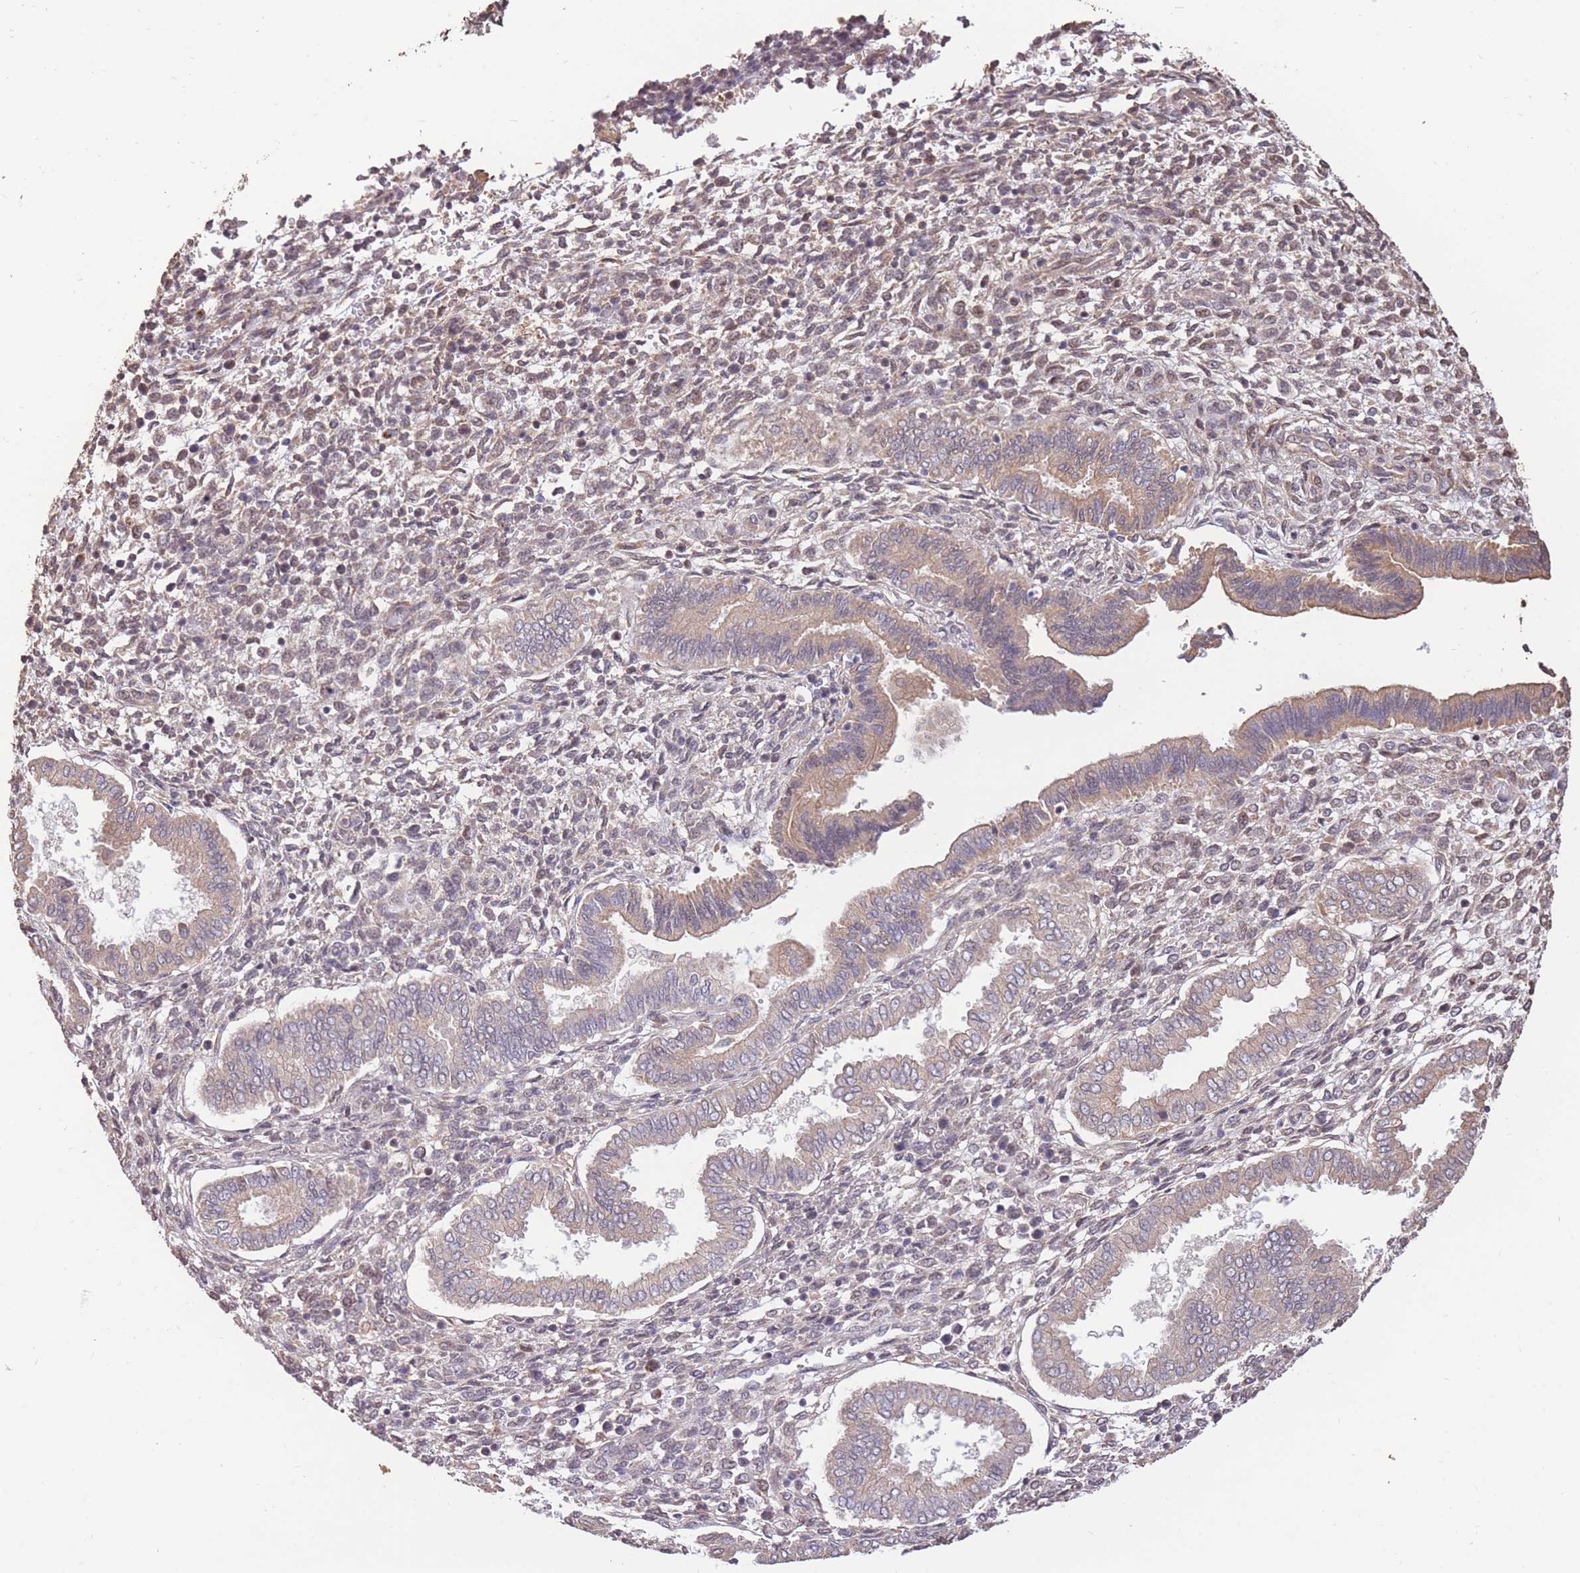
{"staining": {"intensity": "weak", "quantity": "<25%", "location": "nuclear"}, "tissue": "endometrium", "cell_type": "Cells in endometrial stroma", "image_type": "normal", "snomed": [{"axis": "morphology", "description": "Normal tissue, NOS"}, {"axis": "topography", "description": "Endometrium"}], "caption": "Protein analysis of unremarkable endometrium reveals no significant positivity in cells in endometrial stroma.", "gene": "RGS14", "patient": {"sex": "female", "age": 24}}